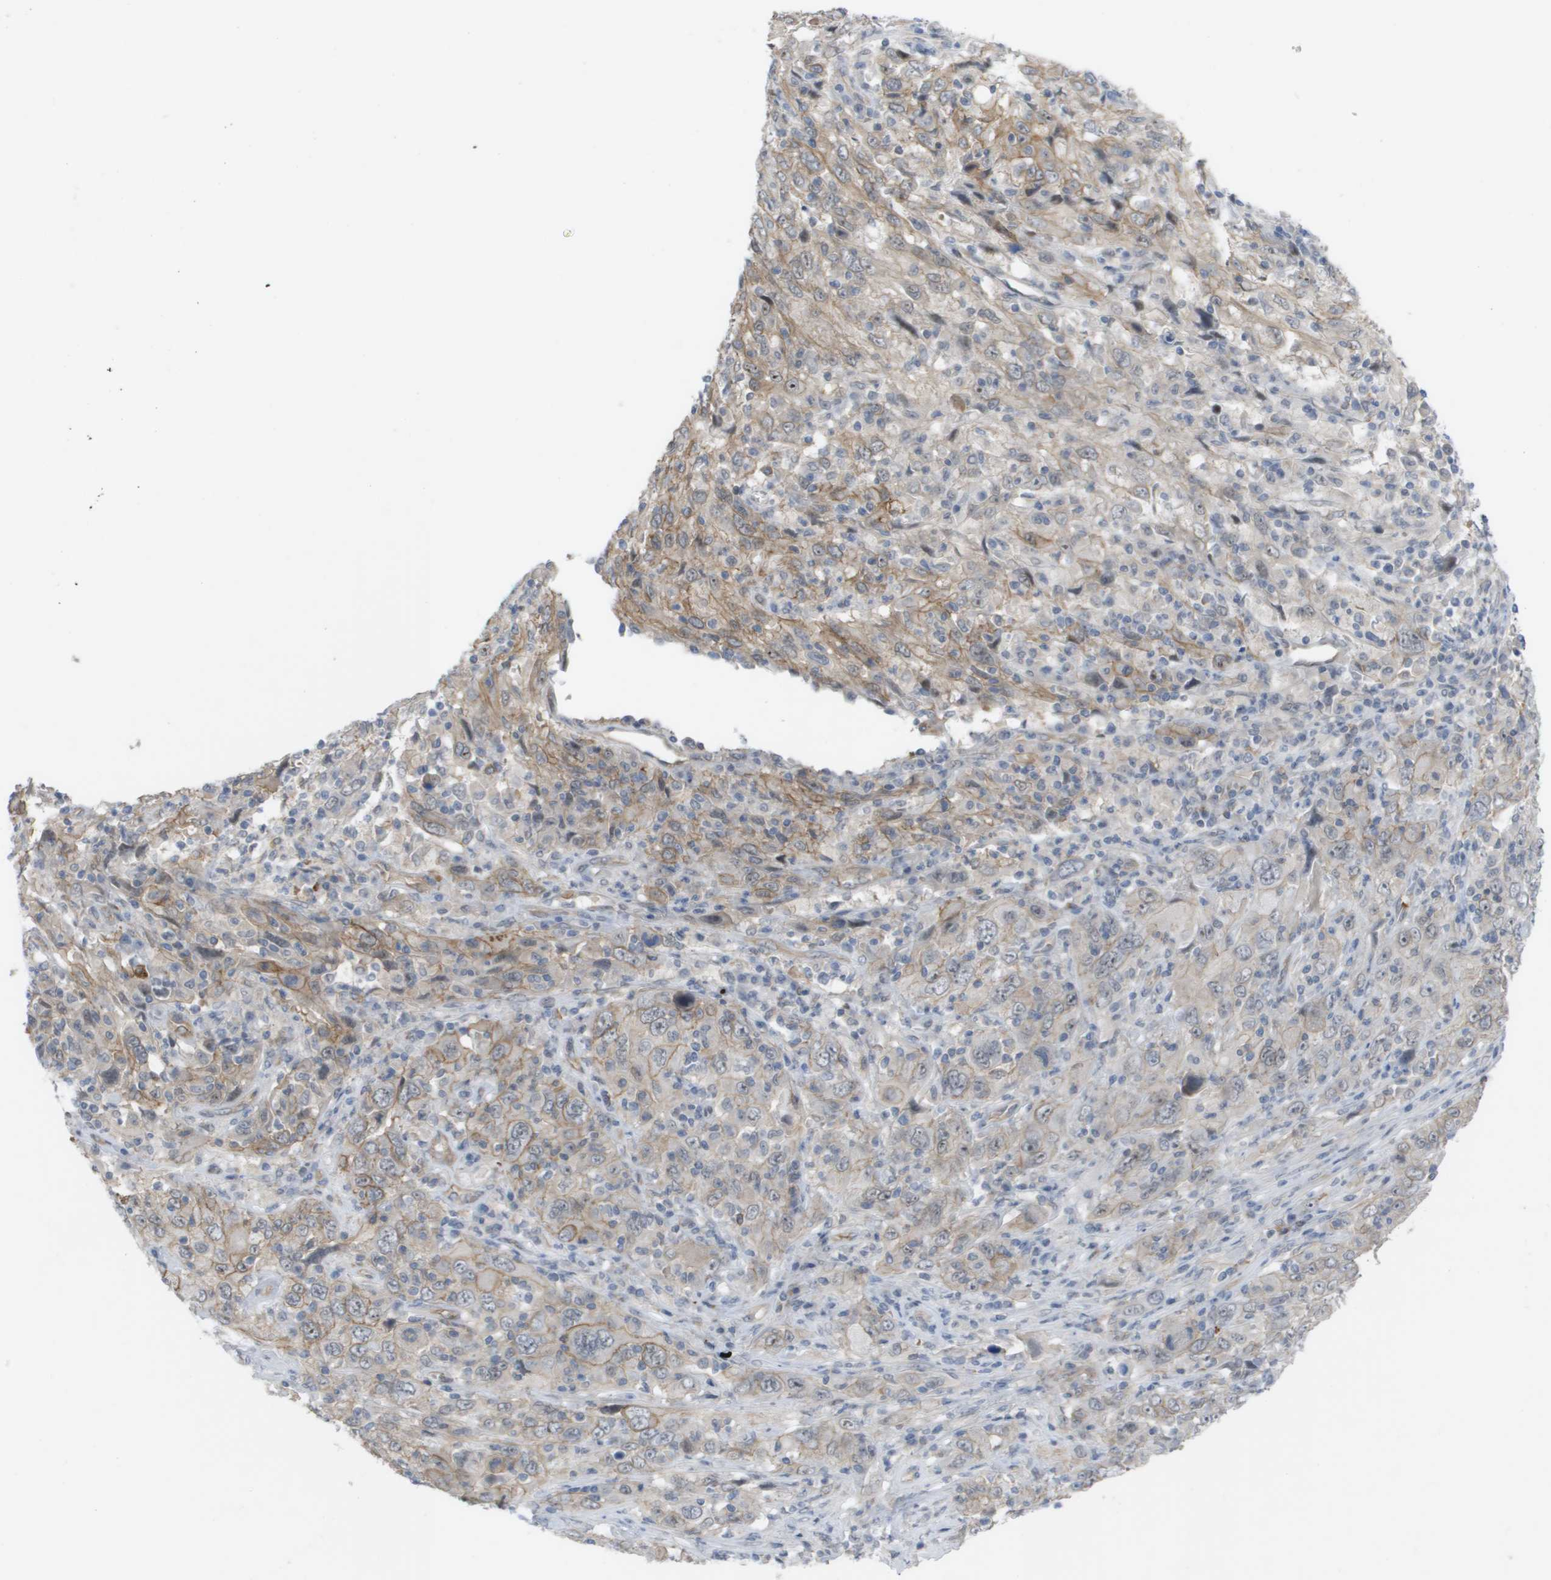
{"staining": {"intensity": "weak", "quantity": "25%-75%", "location": "cytoplasmic/membranous"}, "tissue": "cervical cancer", "cell_type": "Tumor cells", "image_type": "cancer", "snomed": [{"axis": "morphology", "description": "Squamous cell carcinoma, NOS"}, {"axis": "topography", "description": "Cervix"}], "caption": "A brown stain highlights weak cytoplasmic/membranous positivity of a protein in human cervical cancer (squamous cell carcinoma) tumor cells.", "gene": "MTARC2", "patient": {"sex": "female", "age": 46}}